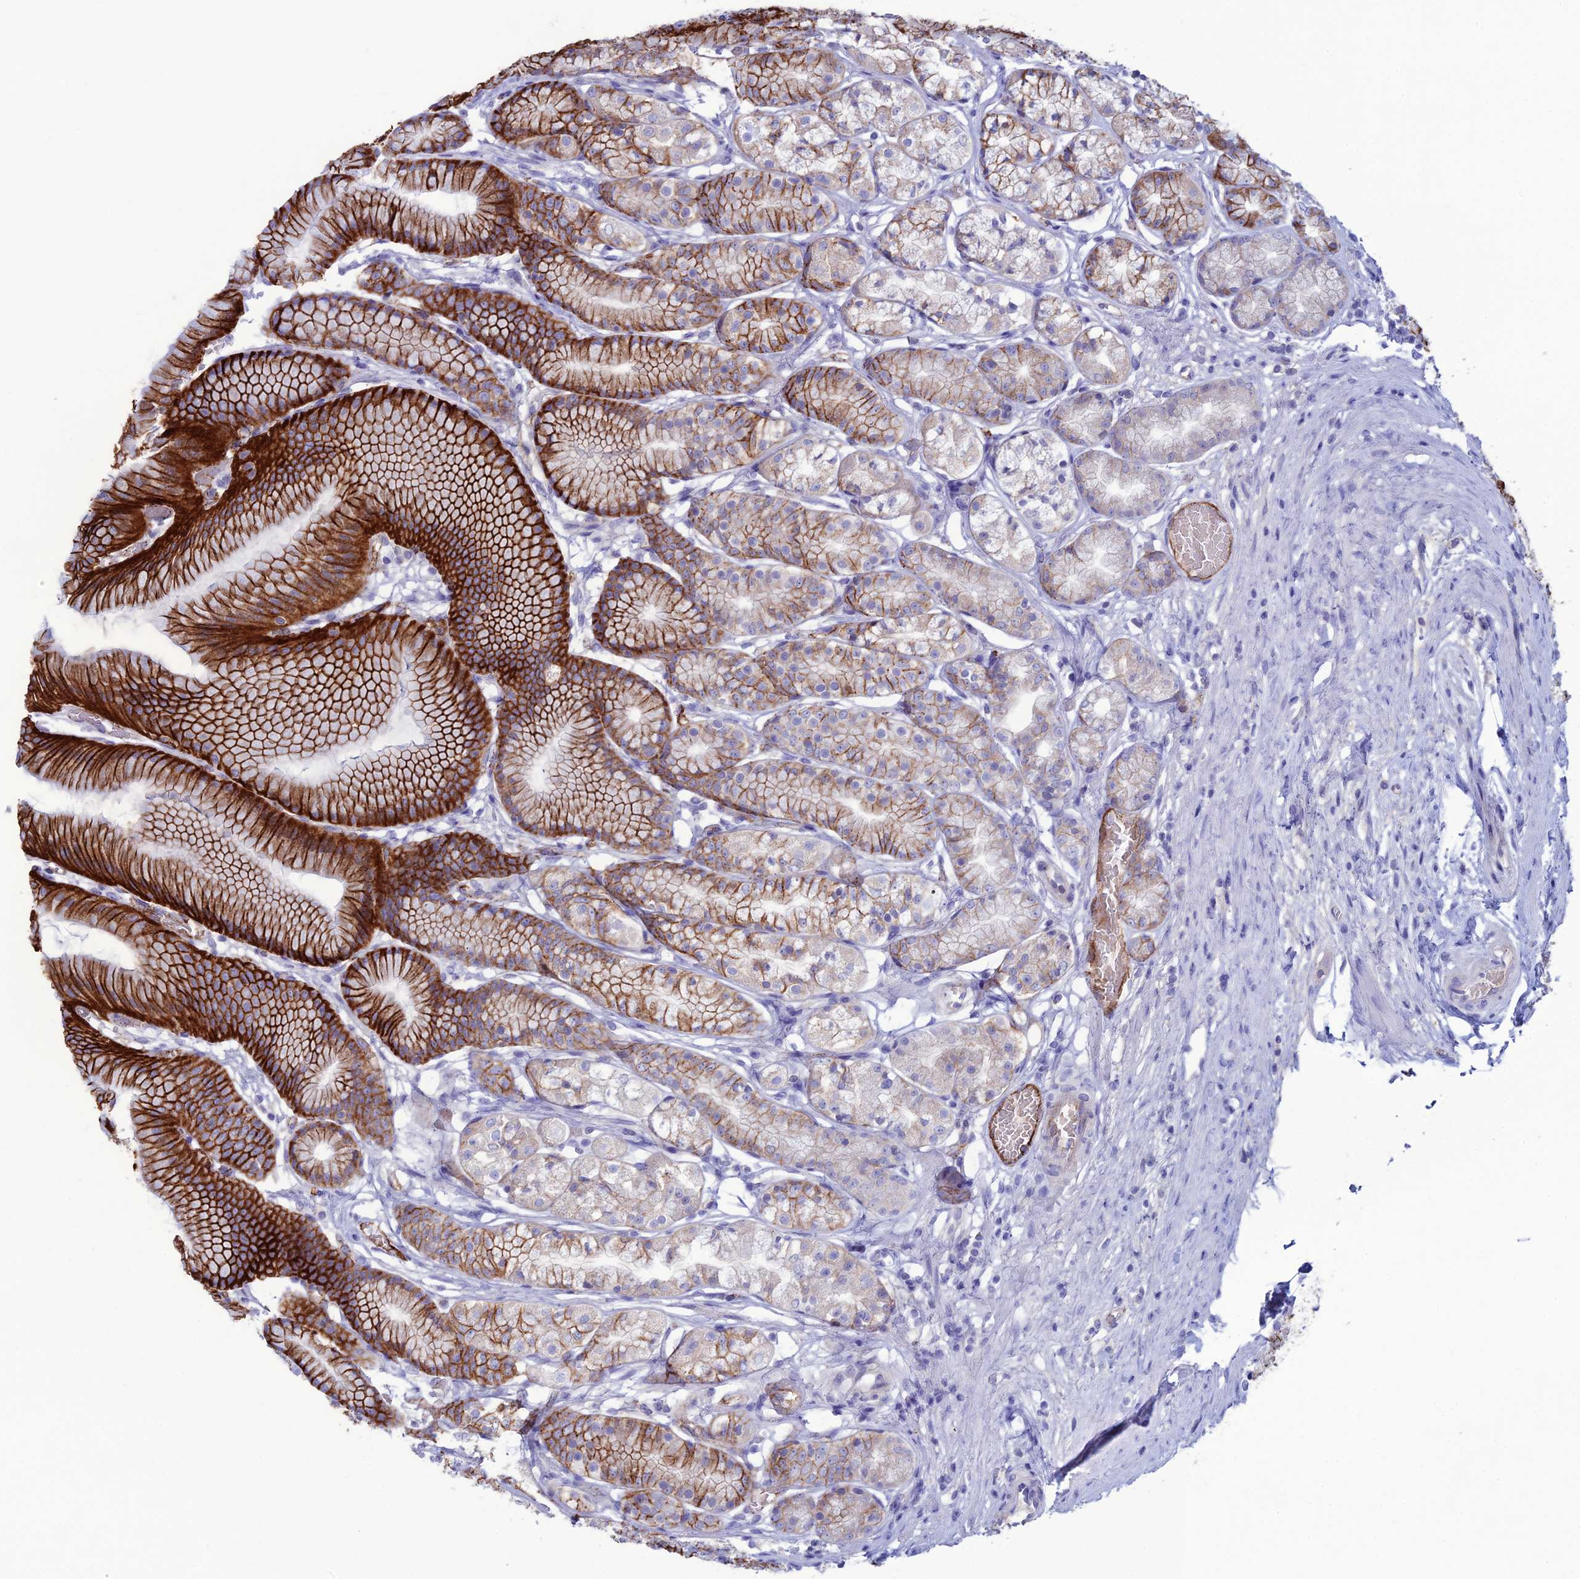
{"staining": {"intensity": "strong", "quantity": "25%-75%", "location": "cytoplasmic/membranous"}, "tissue": "stomach", "cell_type": "Glandular cells", "image_type": "normal", "snomed": [{"axis": "morphology", "description": "Normal tissue, NOS"}, {"axis": "morphology", "description": "Adenocarcinoma, NOS"}, {"axis": "morphology", "description": "Adenocarcinoma, High grade"}, {"axis": "topography", "description": "Stomach, upper"}, {"axis": "topography", "description": "Stomach"}], "caption": "IHC image of unremarkable stomach: stomach stained using immunohistochemistry (IHC) demonstrates high levels of strong protein expression localized specifically in the cytoplasmic/membranous of glandular cells, appearing as a cytoplasmic/membranous brown color.", "gene": "CDC42EP5", "patient": {"sex": "female", "age": 65}}